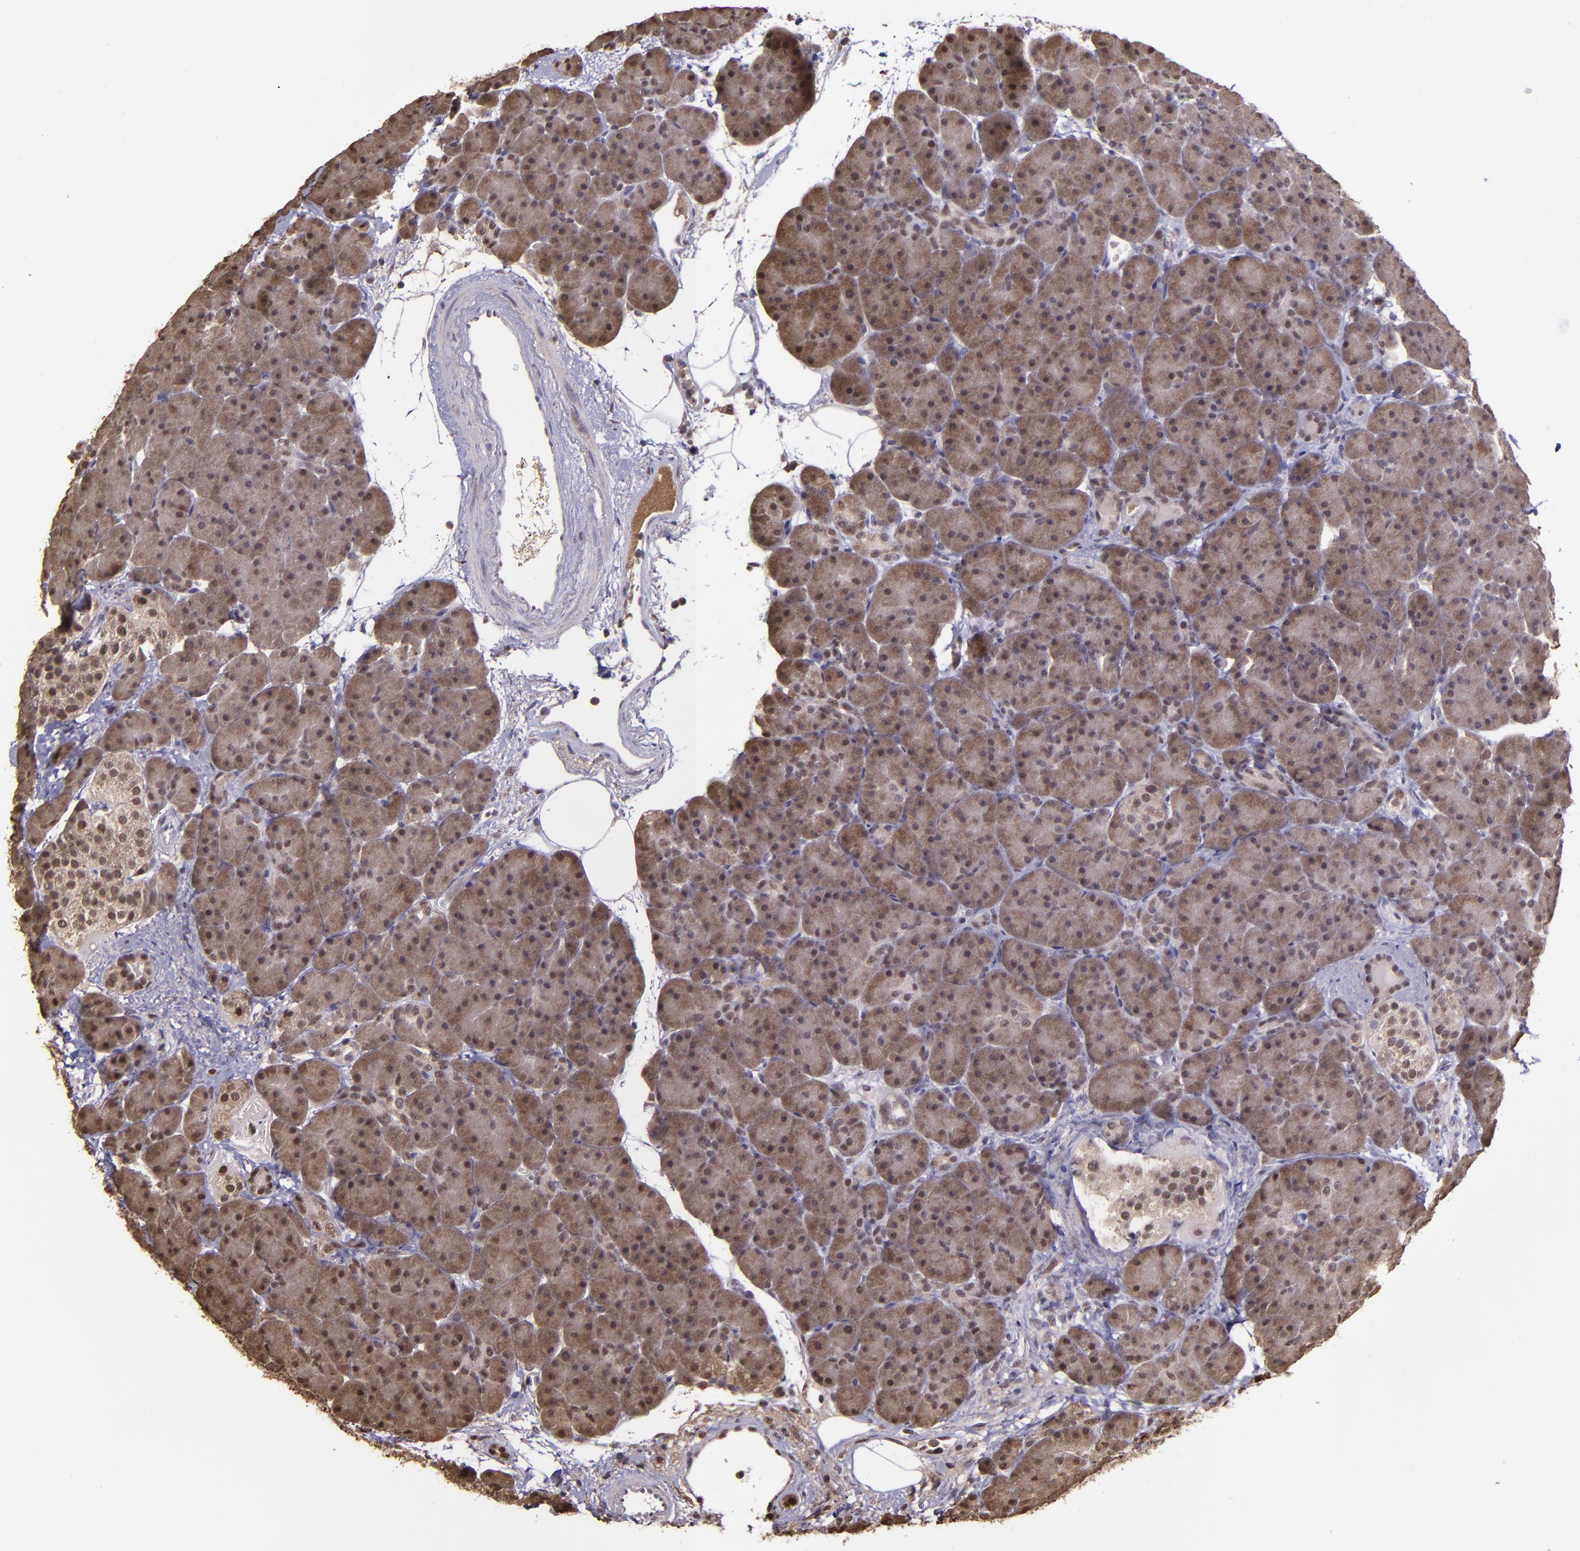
{"staining": {"intensity": "moderate", "quantity": ">75%", "location": "cytoplasmic/membranous,nuclear"}, "tissue": "pancreas", "cell_type": "Exocrine glandular cells", "image_type": "normal", "snomed": [{"axis": "morphology", "description": "Normal tissue, NOS"}, {"axis": "topography", "description": "Pancreas"}], "caption": "The photomicrograph displays staining of normal pancreas, revealing moderate cytoplasmic/membranous,nuclear protein expression (brown color) within exocrine glandular cells.", "gene": "SERPINF2", "patient": {"sex": "male", "age": 66}}